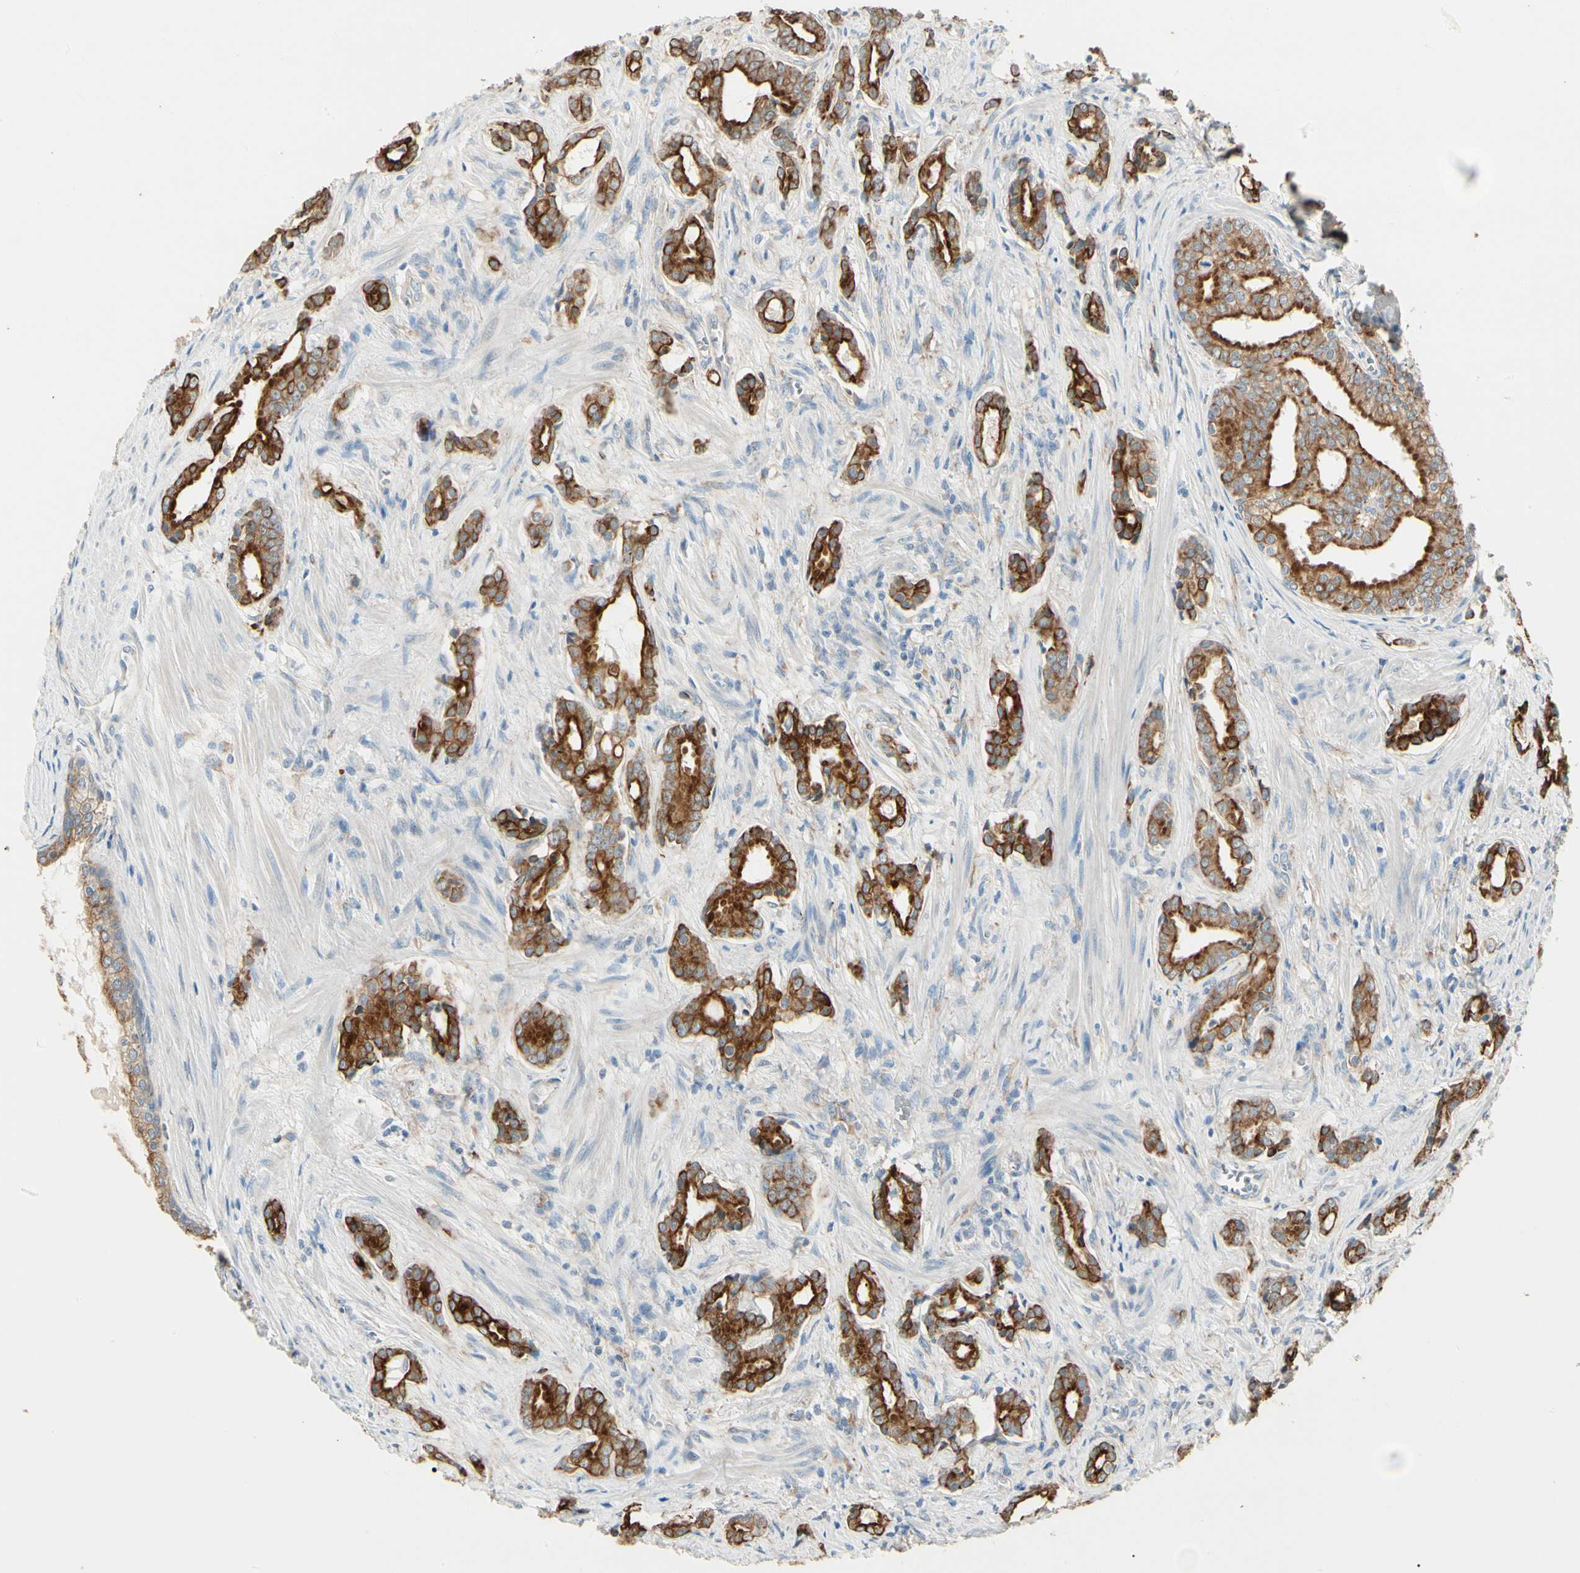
{"staining": {"intensity": "strong", "quantity": ">75%", "location": "cytoplasmic/membranous"}, "tissue": "prostate cancer", "cell_type": "Tumor cells", "image_type": "cancer", "snomed": [{"axis": "morphology", "description": "Adenocarcinoma, Low grade"}, {"axis": "topography", "description": "Prostate"}], "caption": "Immunohistochemistry histopathology image of human prostate cancer (adenocarcinoma (low-grade)) stained for a protein (brown), which reveals high levels of strong cytoplasmic/membranous positivity in approximately >75% of tumor cells.", "gene": "DUSP12", "patient": {"sex": "male", "age": 58}}